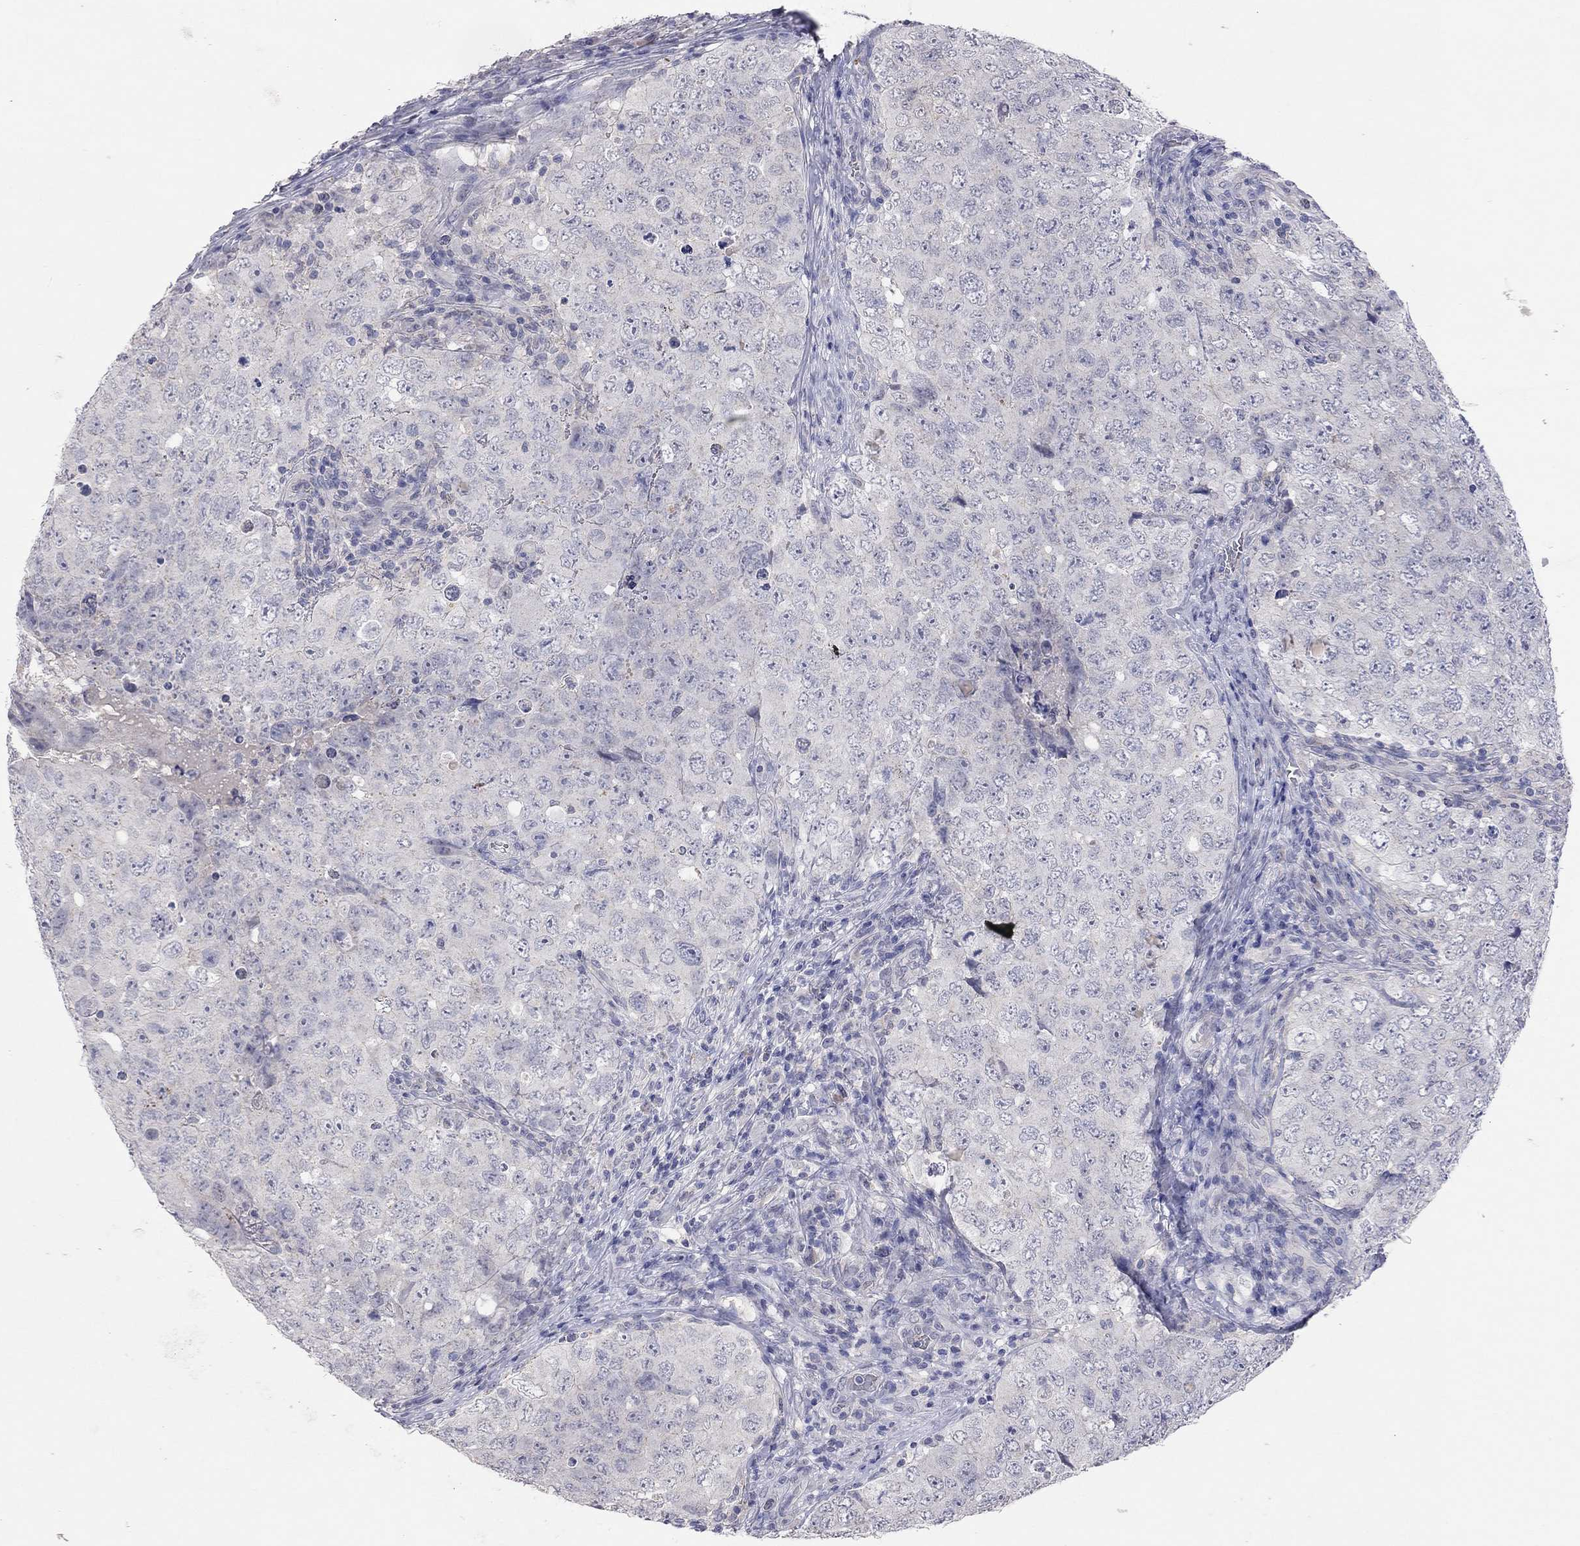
{"staining": {"intensity": "negative", "quantity": "none", "location": "none"}, "tissue": "testis cancer", "cell_type": "Tumor cells", "image_type": "cancer", "snomed": [{"axis": "morphology", "description": "Seminoma, NOS"}, {"axis": "topography", "description": "Testis"}], "caption": "Image shows no protein positivity in tumor cells of testis seminoma tissue.", "gene": "MMP13", "patient": {"sex": "male", "age": 34}}